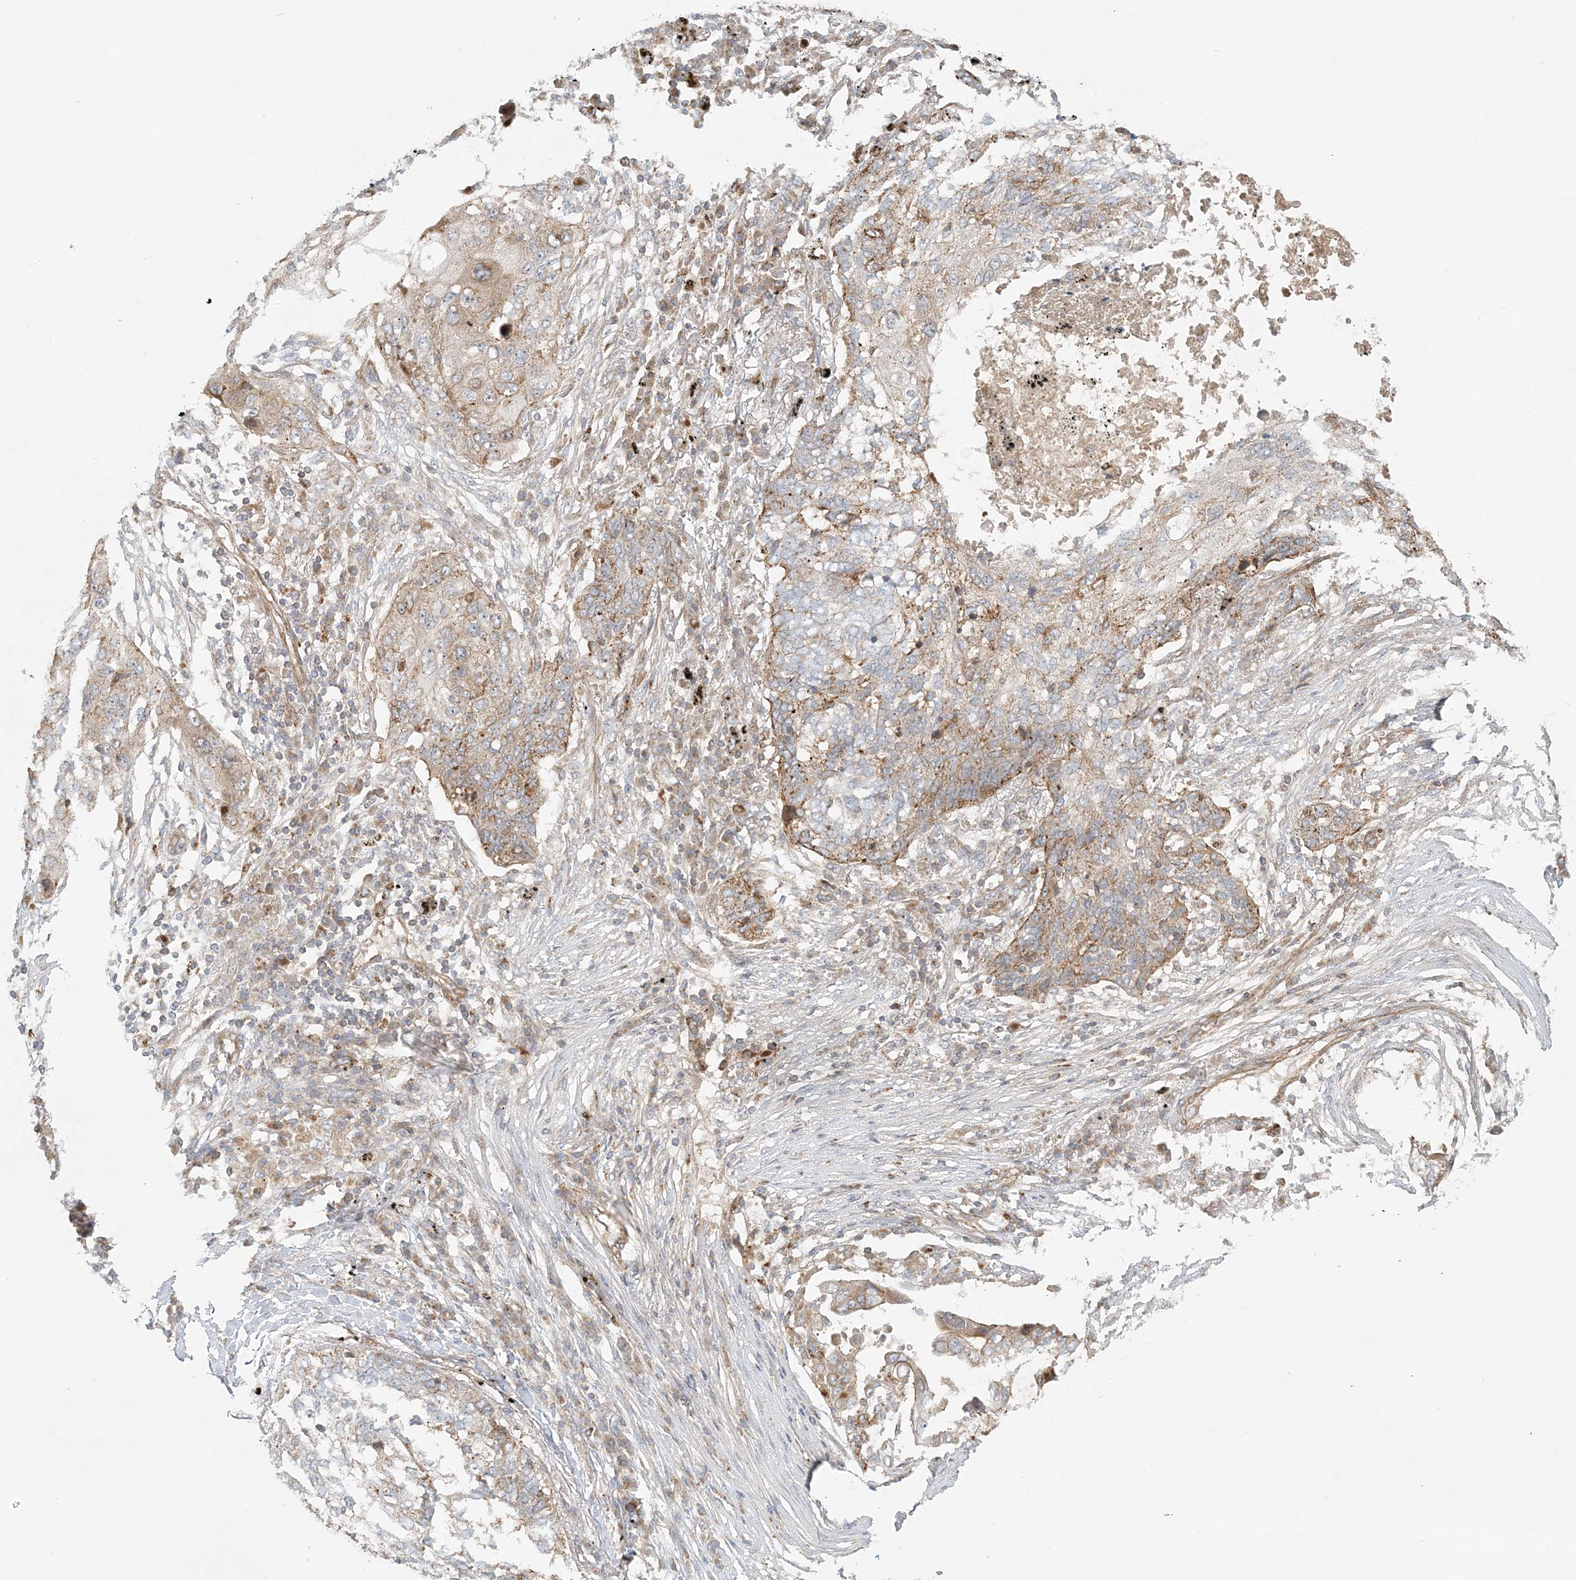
{"staining": {"intensity": "moderate", "quantity": "25%-75%", "location": "cytoplasmic/membranous"}, "tissue": "lung cancer", "cell_type": "Tumor cells", "image_type": "cancer", "snomed": [{"axis": "morphology", "description": "Squamous cell carcinoma, NOS"}, {"axis": "topography", "description": "Lung"}], "caption": "This is a micrograph of IHC staining of lung cancer (squamous cell carcinoma), which shows moderate expression in the cytoplasmic/membranous of tumor cells.", "gene": "KIAA0232", "patient": {"sex": "female", "age": 63}}